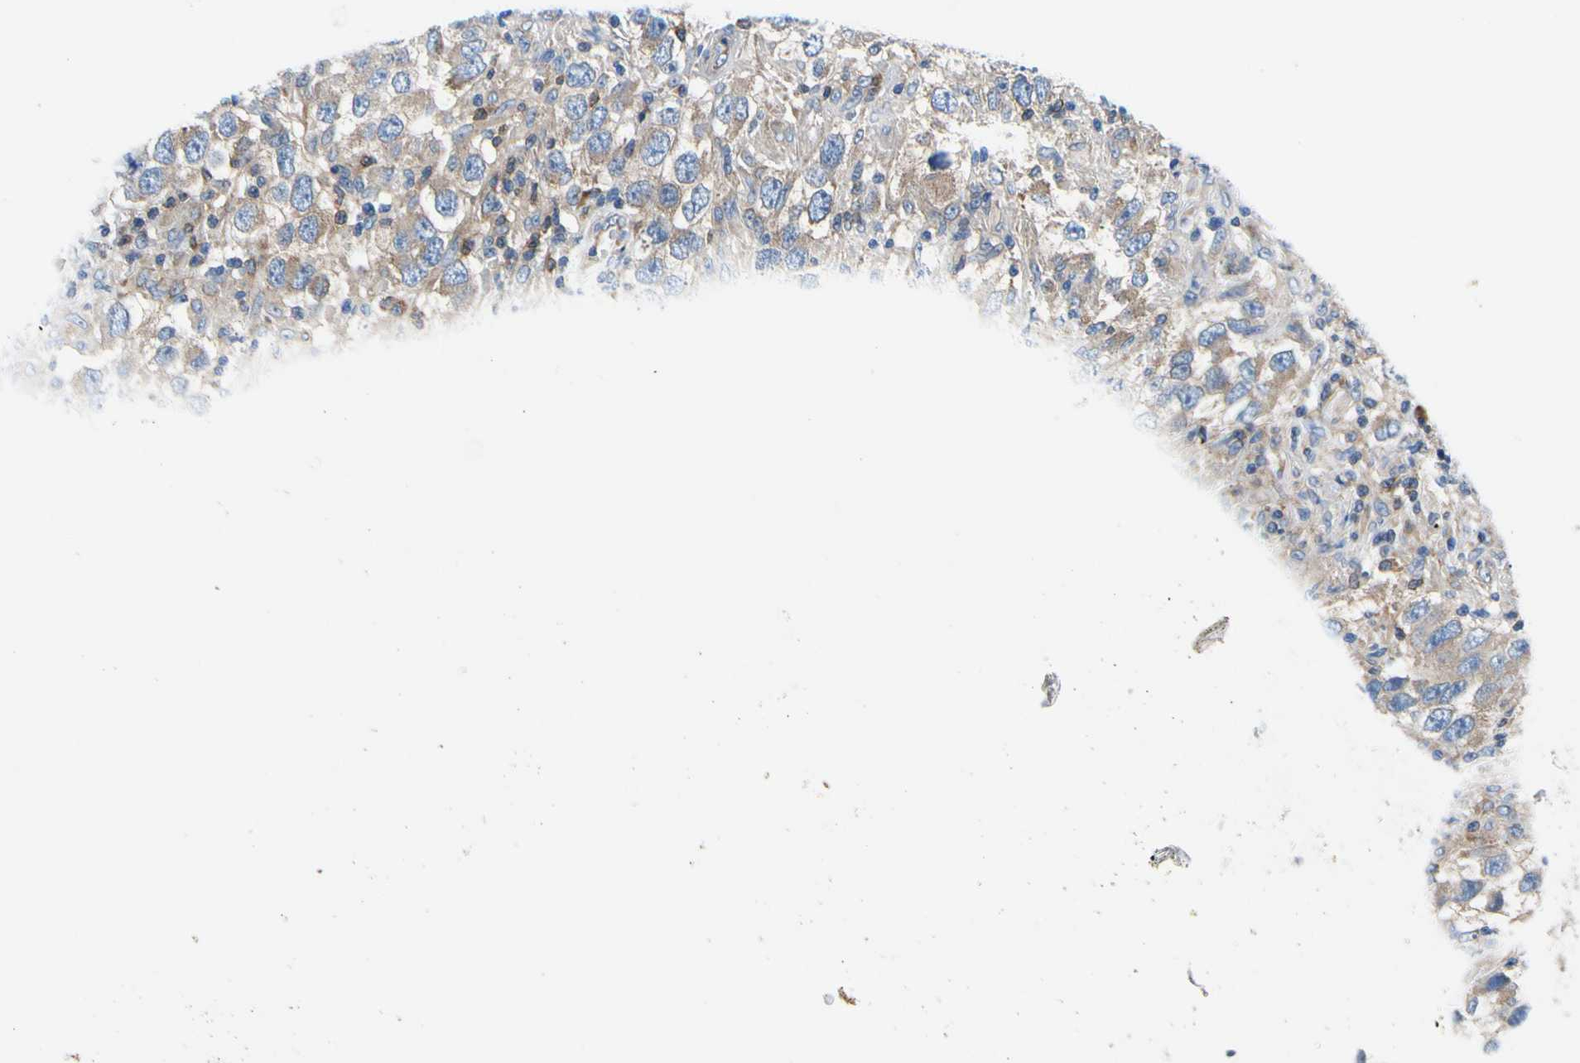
{"staining": {"intensity": "moderate", "quantity": ">75%", "location": "cytoplasmic/membranous"}, "tissue": "testis cancer", "cell_type": "Tumor cells", "image_type": "cancer", "snomed": [{"axis": "morphology", "description": "Carcinoma, Embryonal, NOS"}, {"axis": "topography", "description": "Testis"}], "caption": "Protein staining exhibits moderate cytoplasmic/membranous positivity in about >75% of tumor cells in testis cancer.", "gene": "GPHN", "patient": {"sex": "male", "age": 21}}